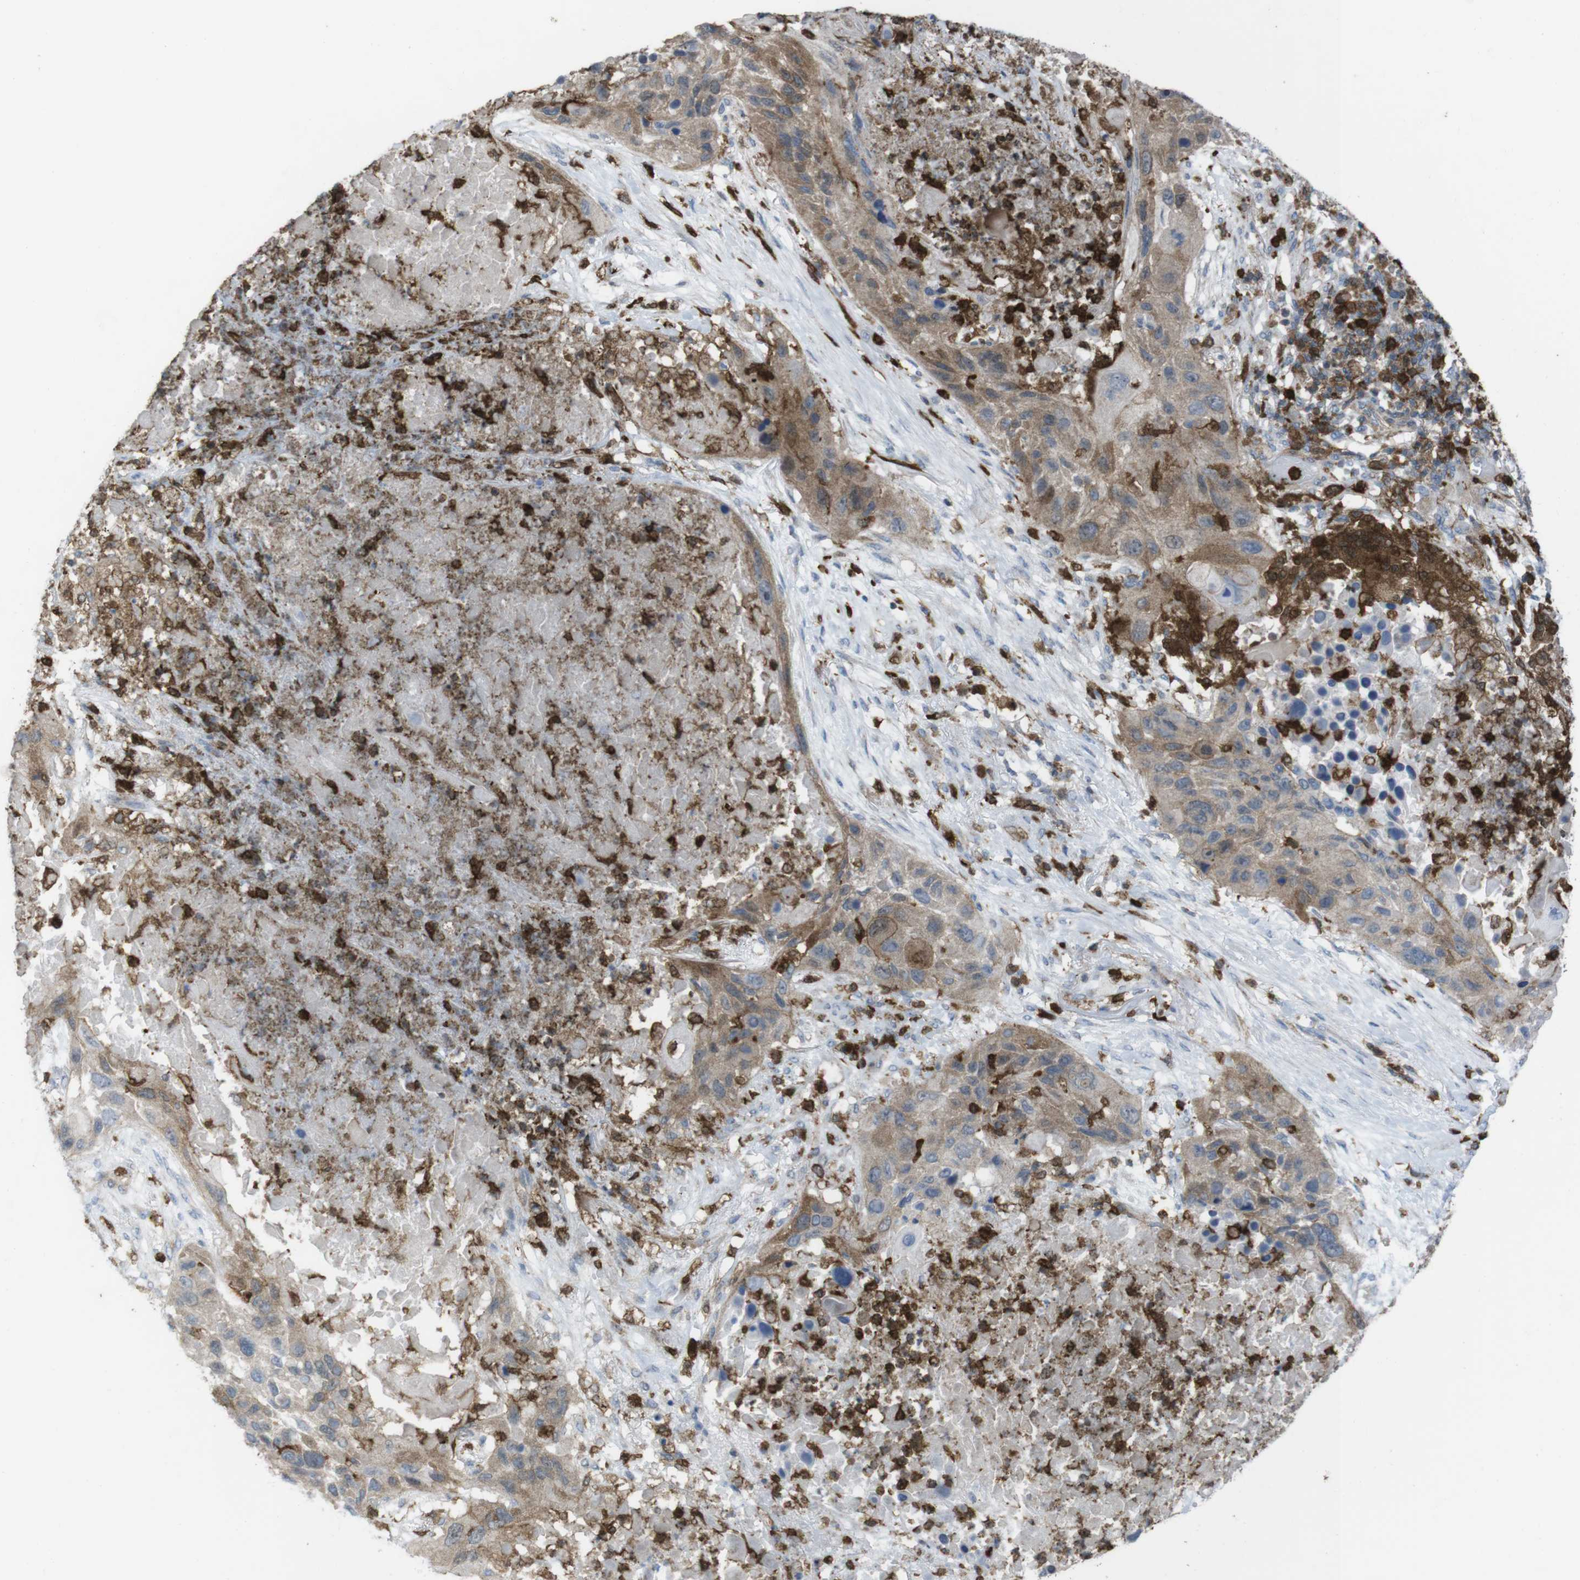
{"staining": {"intensity": "moderate", "quantity": ">75%", "location": "cytoplasmic/membranous"}, "tissue": "lung cancer", "cell_type": "Tumor cells", "image_type": "cancer", "snomed": [{"axis": "morphology", "description": "Squamous cell carcinoma, NOS"}, {"axis": "topography", "description": "Lung"}], "caption": "Human lung cancer stained for a protein (brown) demonstrates moderate cytoplasmic/membranous positive positivity in about >75% of tumor cells.", "gene": "PRKCD", "patient": {"sex": "male", "age": 57}}